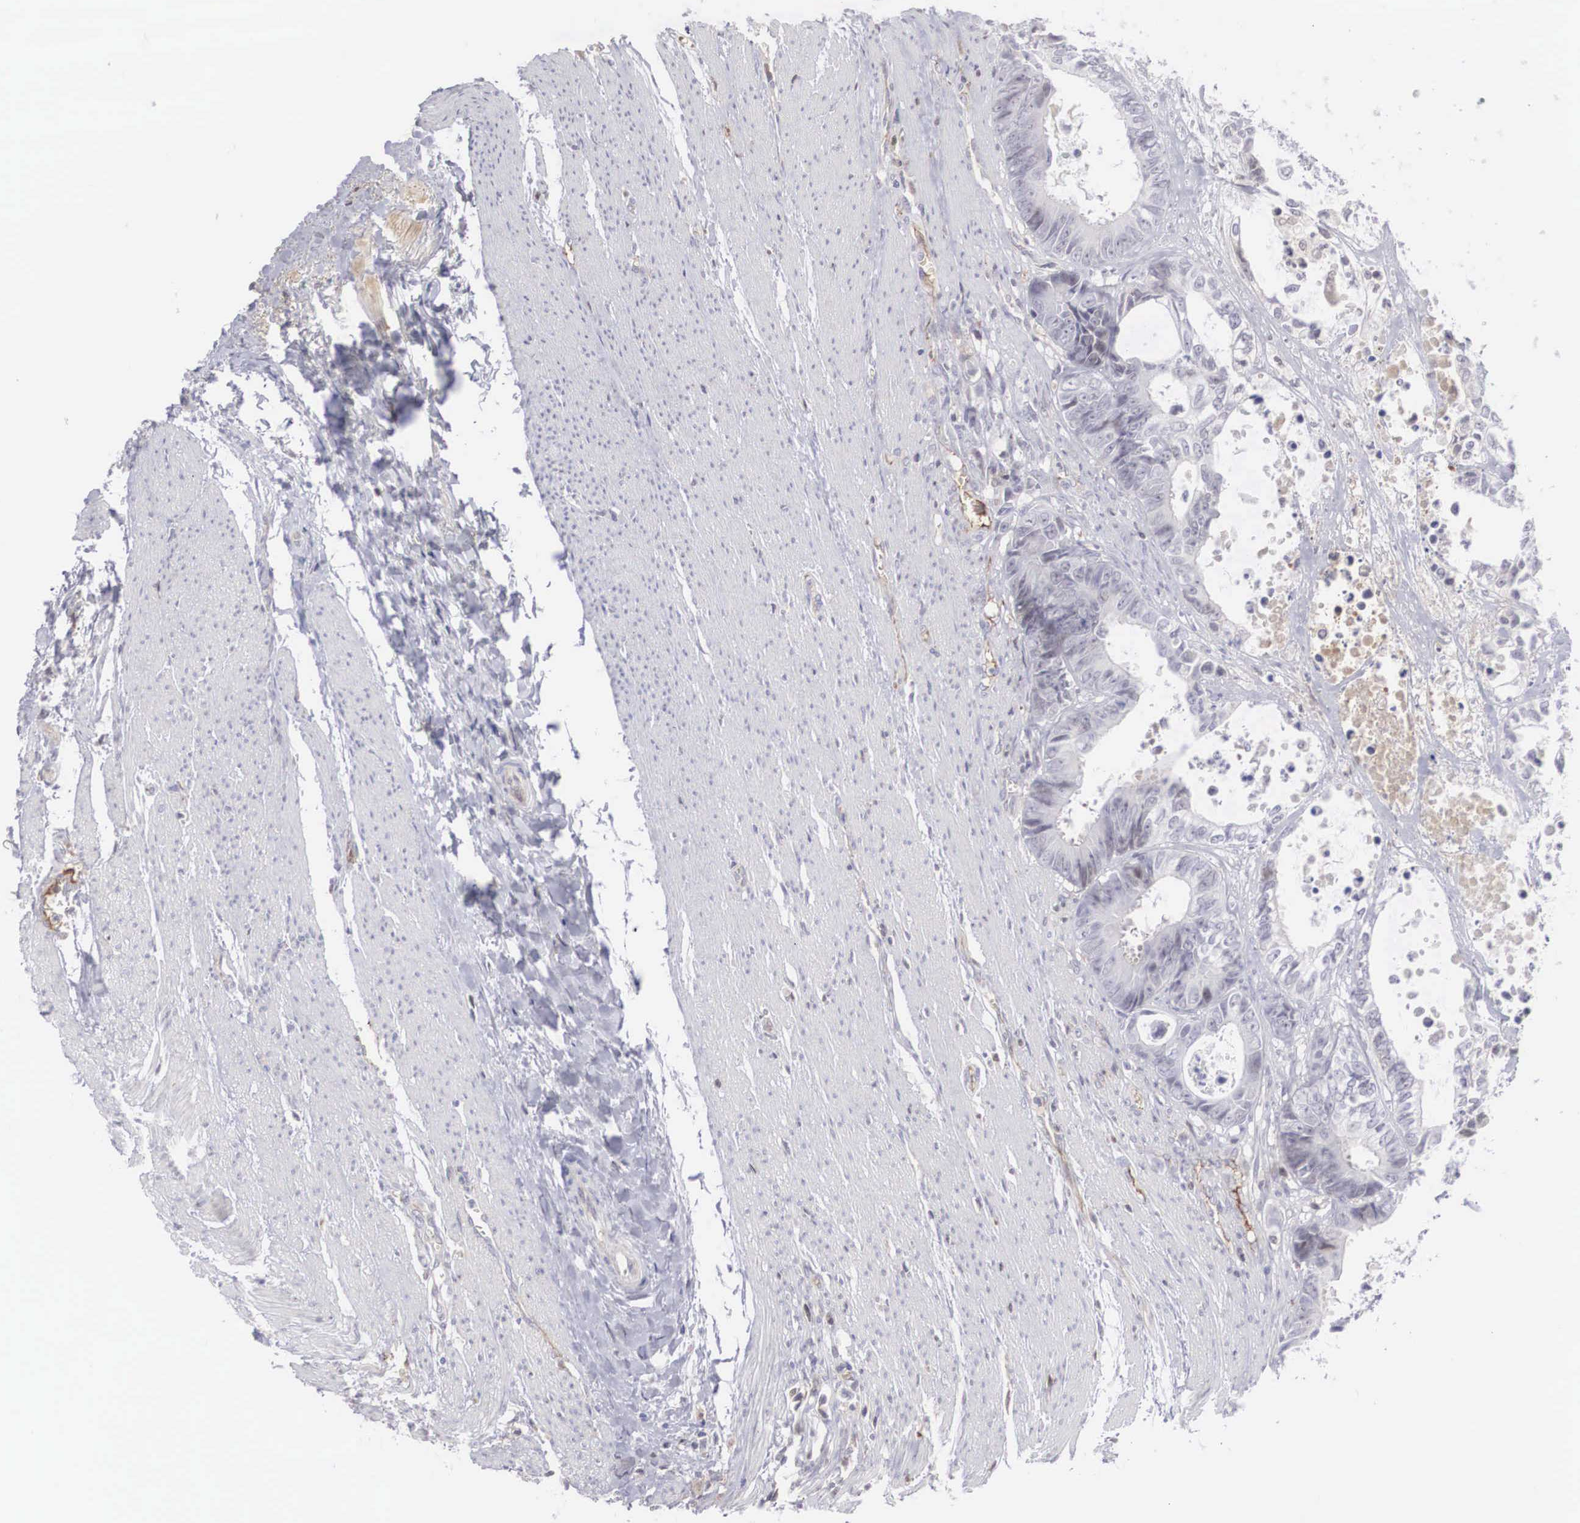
{"staining": {"intensity": "weak", "quantity": "<25%", "location": "cytoplasmic/membranous,nuclear"}, "tissue": "colorectal cancer", "cell_type": "Tumor cells", "image_type": "cancer", "snomed": [{"axis": "morphology", "description": "Adenocarcinoma, NOS"}, {"axis": "topography", "description": "Rectum"}], "caption": "A high-resolution histopathology image shows IHC staining of colorectal cancer, which demonstrates no significant positivity in tumor cells.", "gene": "RBPJ", "patient": {"sex": "female", "age": 98}}